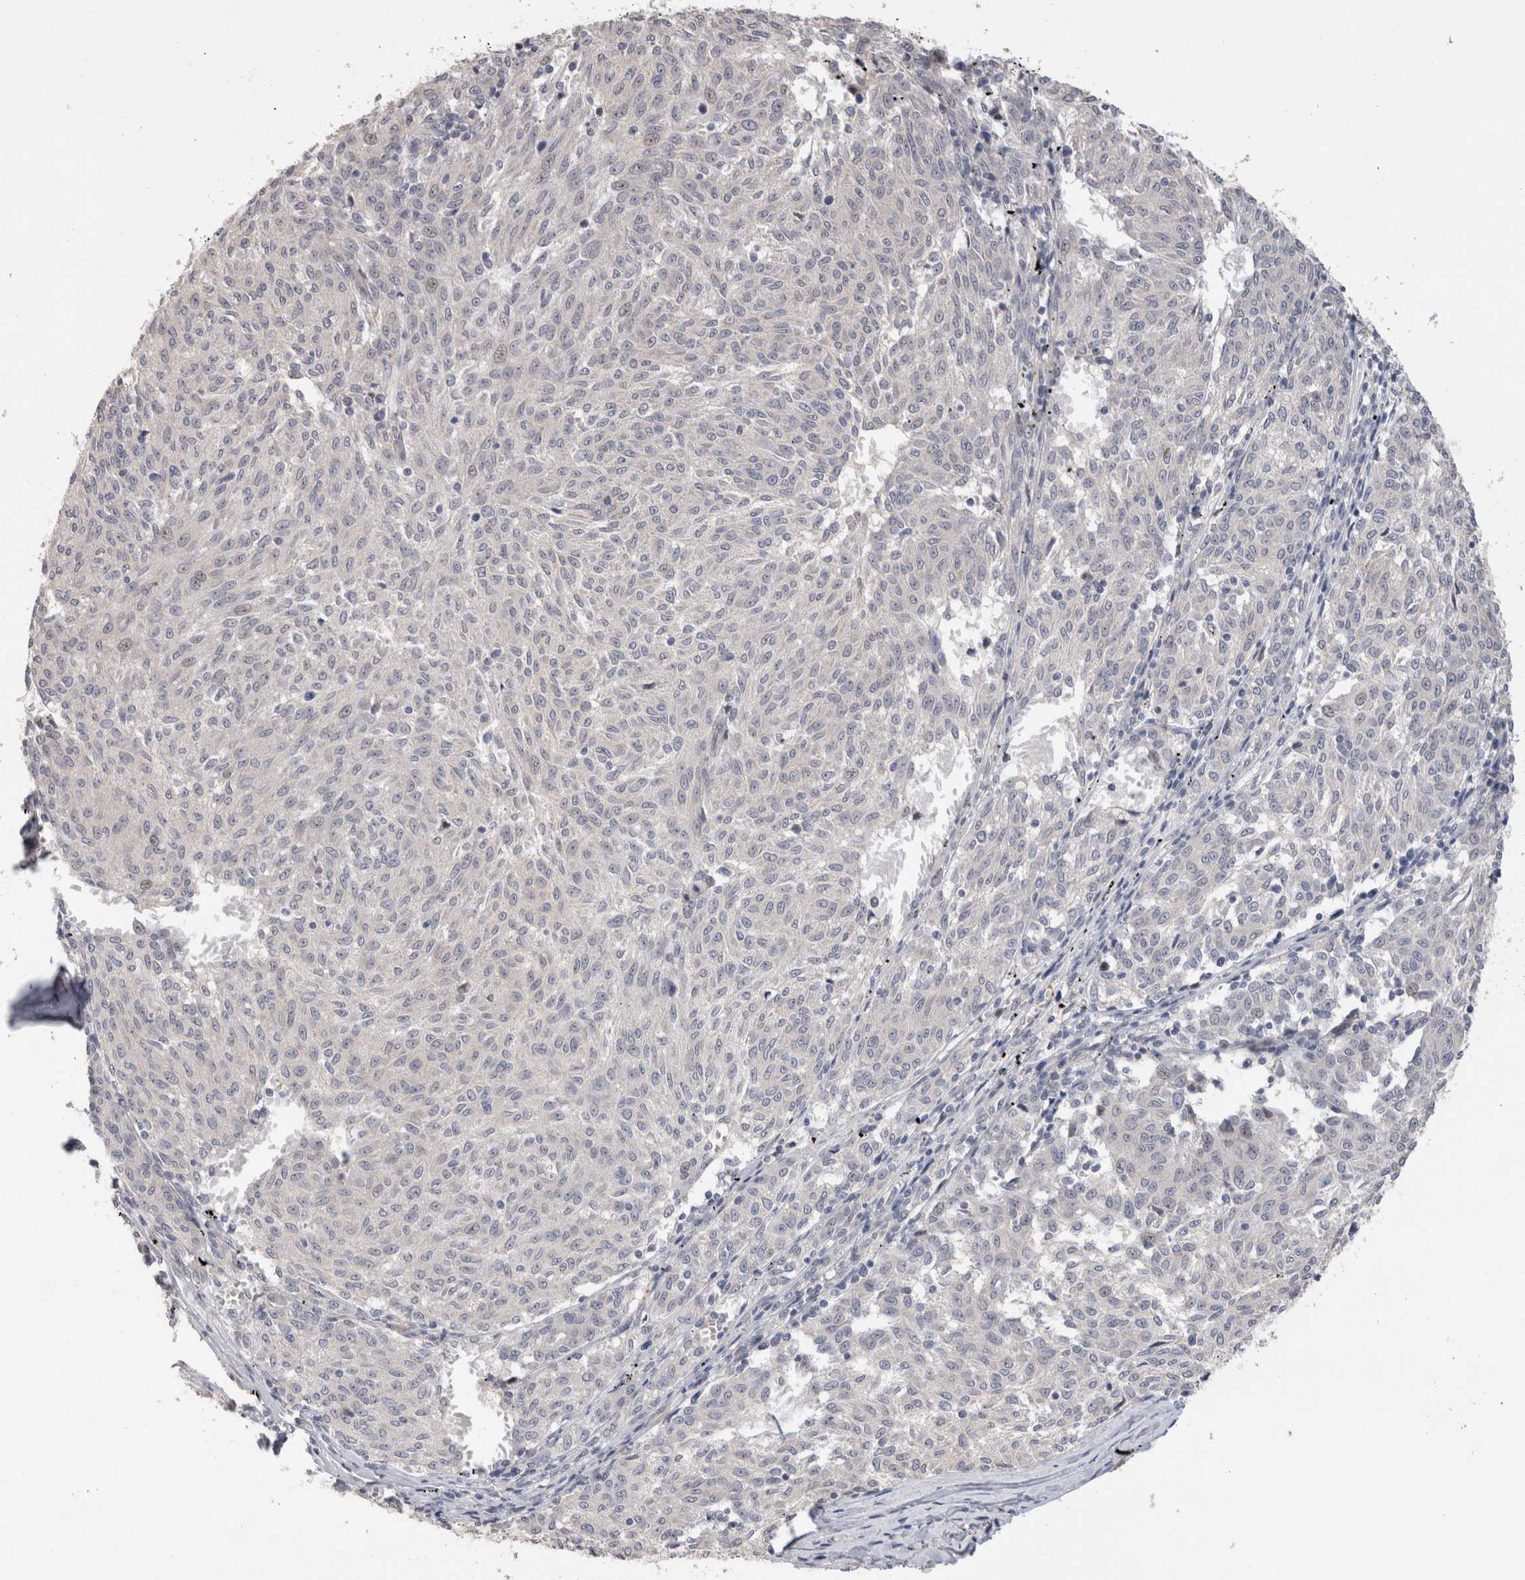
{"staining": {"intensity": "negative", "quantity": "none", "location": "none"}, "tissue": "melanoma", "cell_type": "Tumor cells", "image_type": "cancer", "snomed": [{"axis": "morphology", "description": "Malignant melanoma, NOS"}, {"axis": "topography", "description": "Skin"}], "caption": "Human melanoma stained for a protein using immunohistochemistry demonstrates no positivity in tumor cells.", "gene": "CRYBG1", "patient": {"sex": "female", "age": 72}}